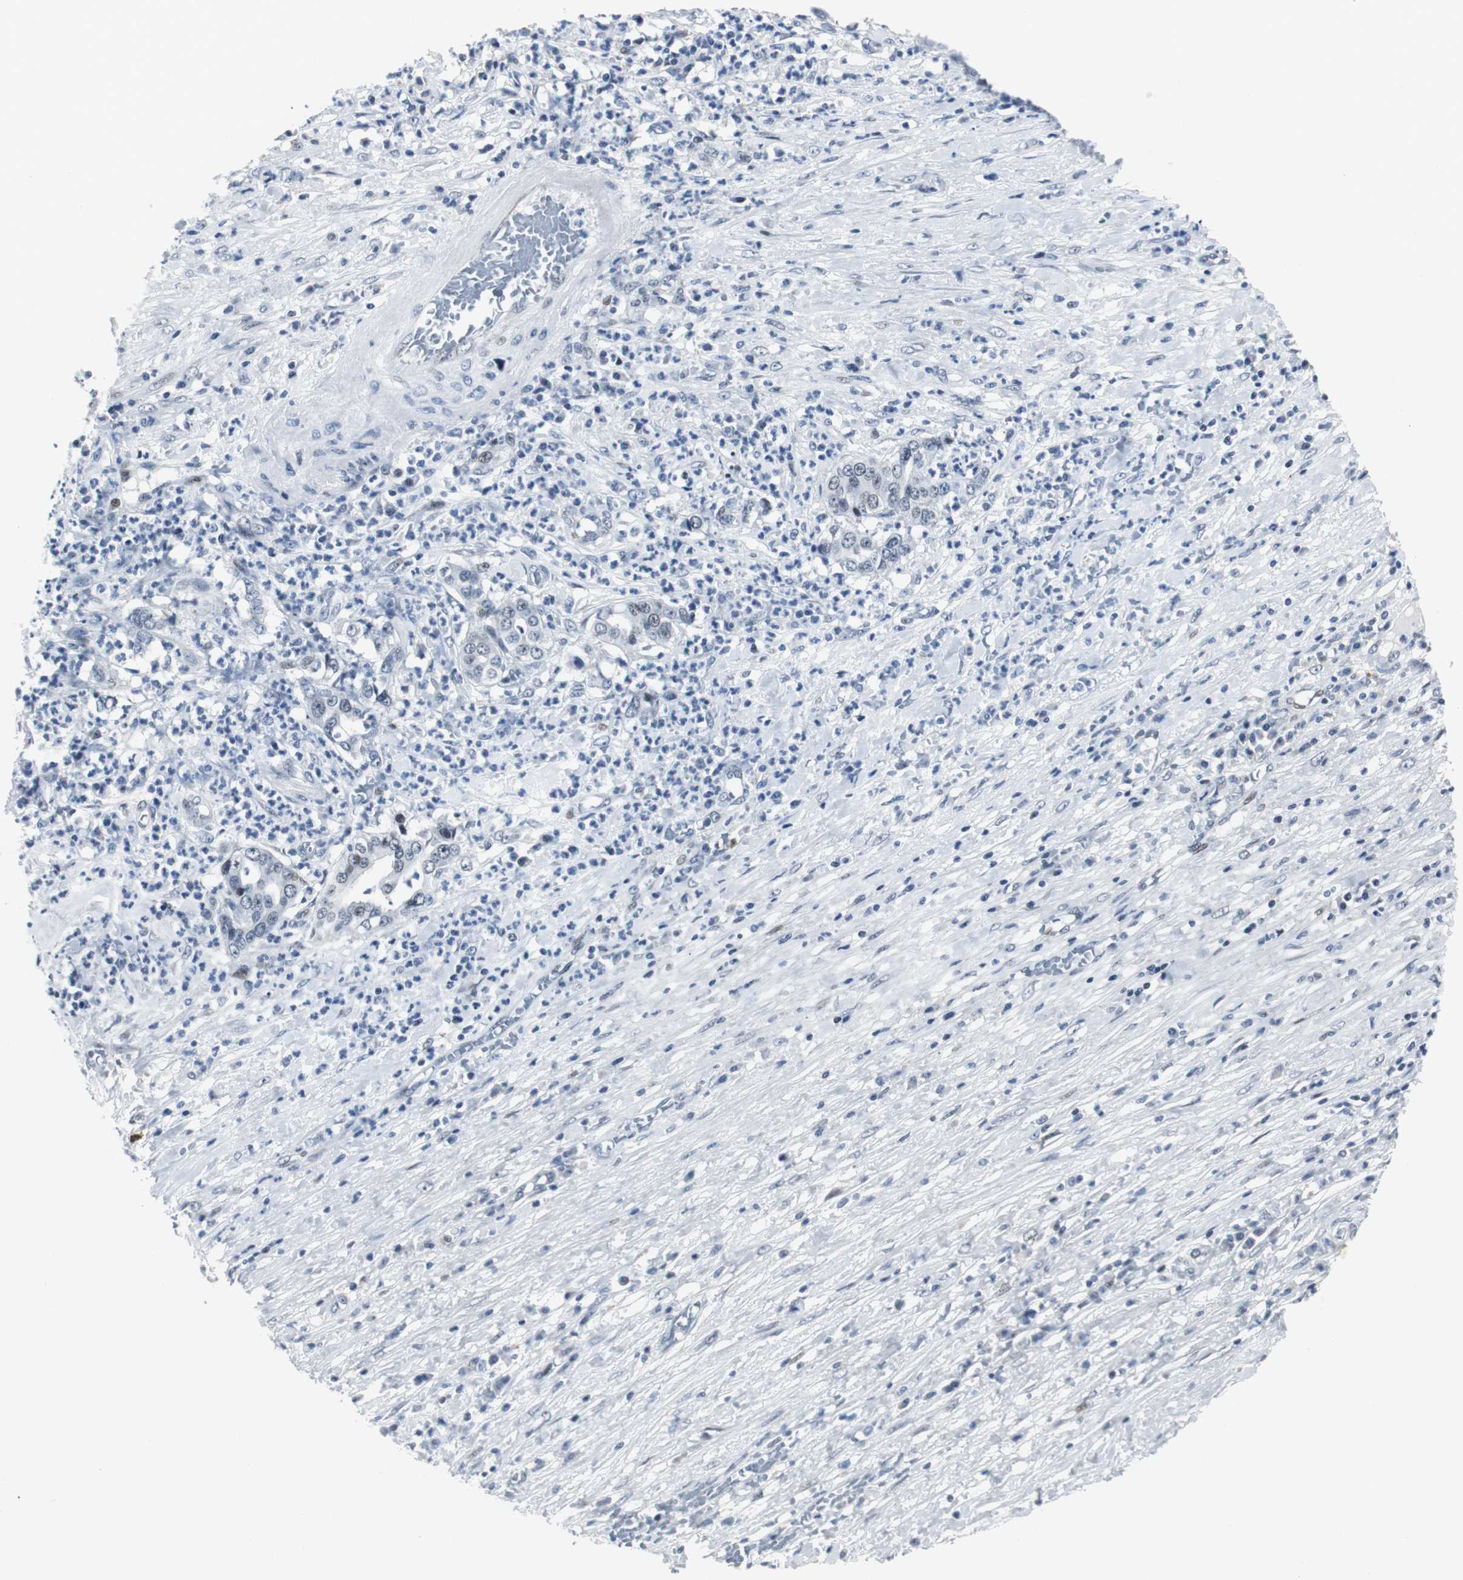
{"staining": {"intensity": "moderate", "quantity": "<25%", "location": "nuclear"}, "tissue": "liver cancer", "cell_type": "Tumor cells", "image_type": "cancer", "snomed": [{"axis": "morphology", "description": "Cholangiocarcinoma"}, {"axis": "topography", "description": "Liver"}], "caption": "Protein expression analysis of human cholangiocarcinoma (liver) reveals moderate nuclear staining in approximately <25% of tumor cells.", "gene": "MTA1", "patient": {"sex": "female", "age": 61}}